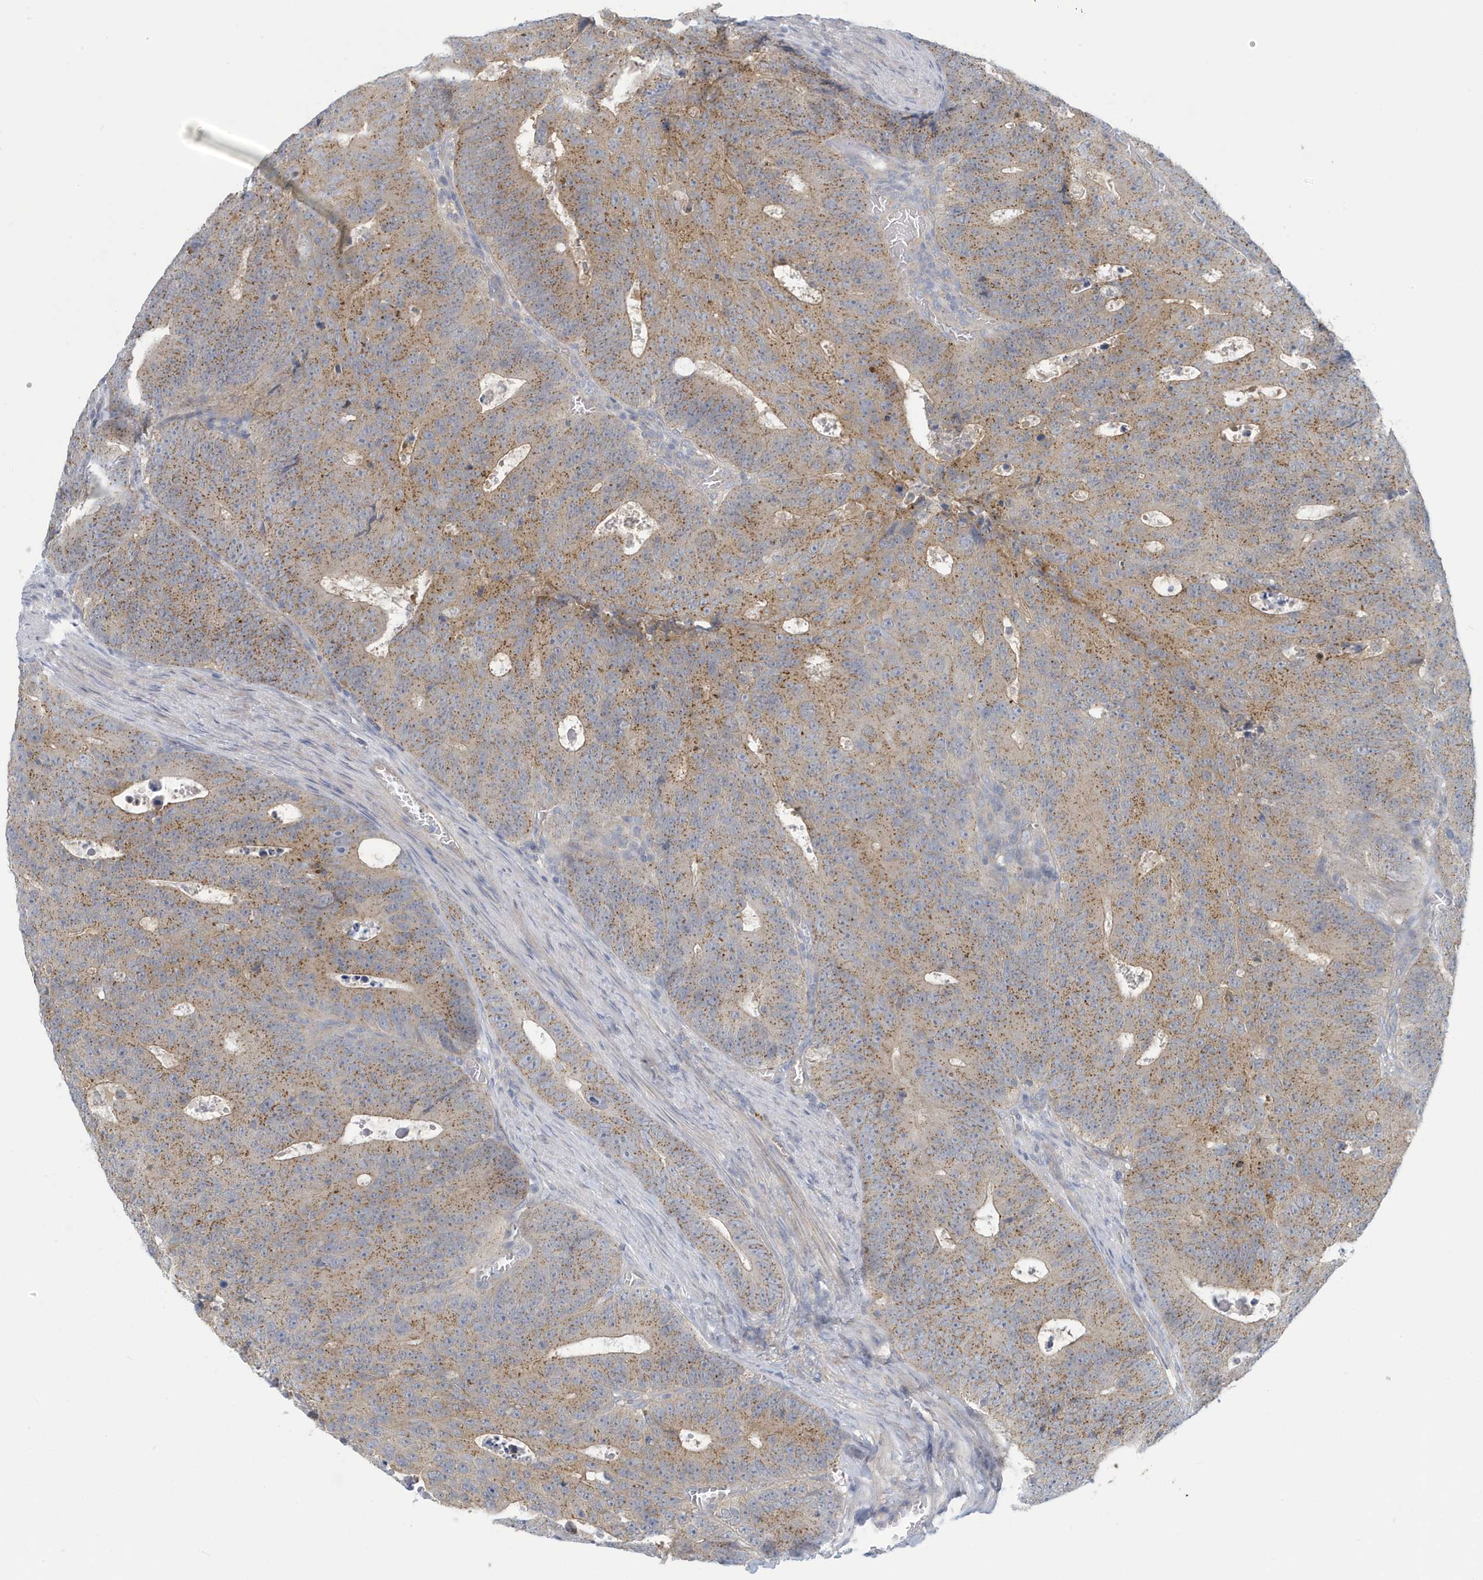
{"staining": {"intensity": "moderate", "quantity": ">75%", "location": "cytoplasmic/membranous"}, "tissue": "colorectal cancer", "cell_type": "Tumor cells", "image_type": "cancer", "snomed": [{"axis": "morphology", "description": "Adenocarcinoma, NOS"}, {"axis": "topography", "description": "Colon"}], "caption": "High-magnification brightfield microscopy of colorectal cancer (adenocarcinoma) stained with DAB (3,3'-diaminobenzidine) (brown) and counterstained with hematoxylin (blue). tumor cells exhibit moderate cytoplasmic/membranous staining is present in approximately>75% of cells. (DAB (3,3'-diaminobenzidine) = brown stain, brightfield microscopy at high magnification).", "gene": "VTA1", "patient": {"sex": "male", "age": 87}}